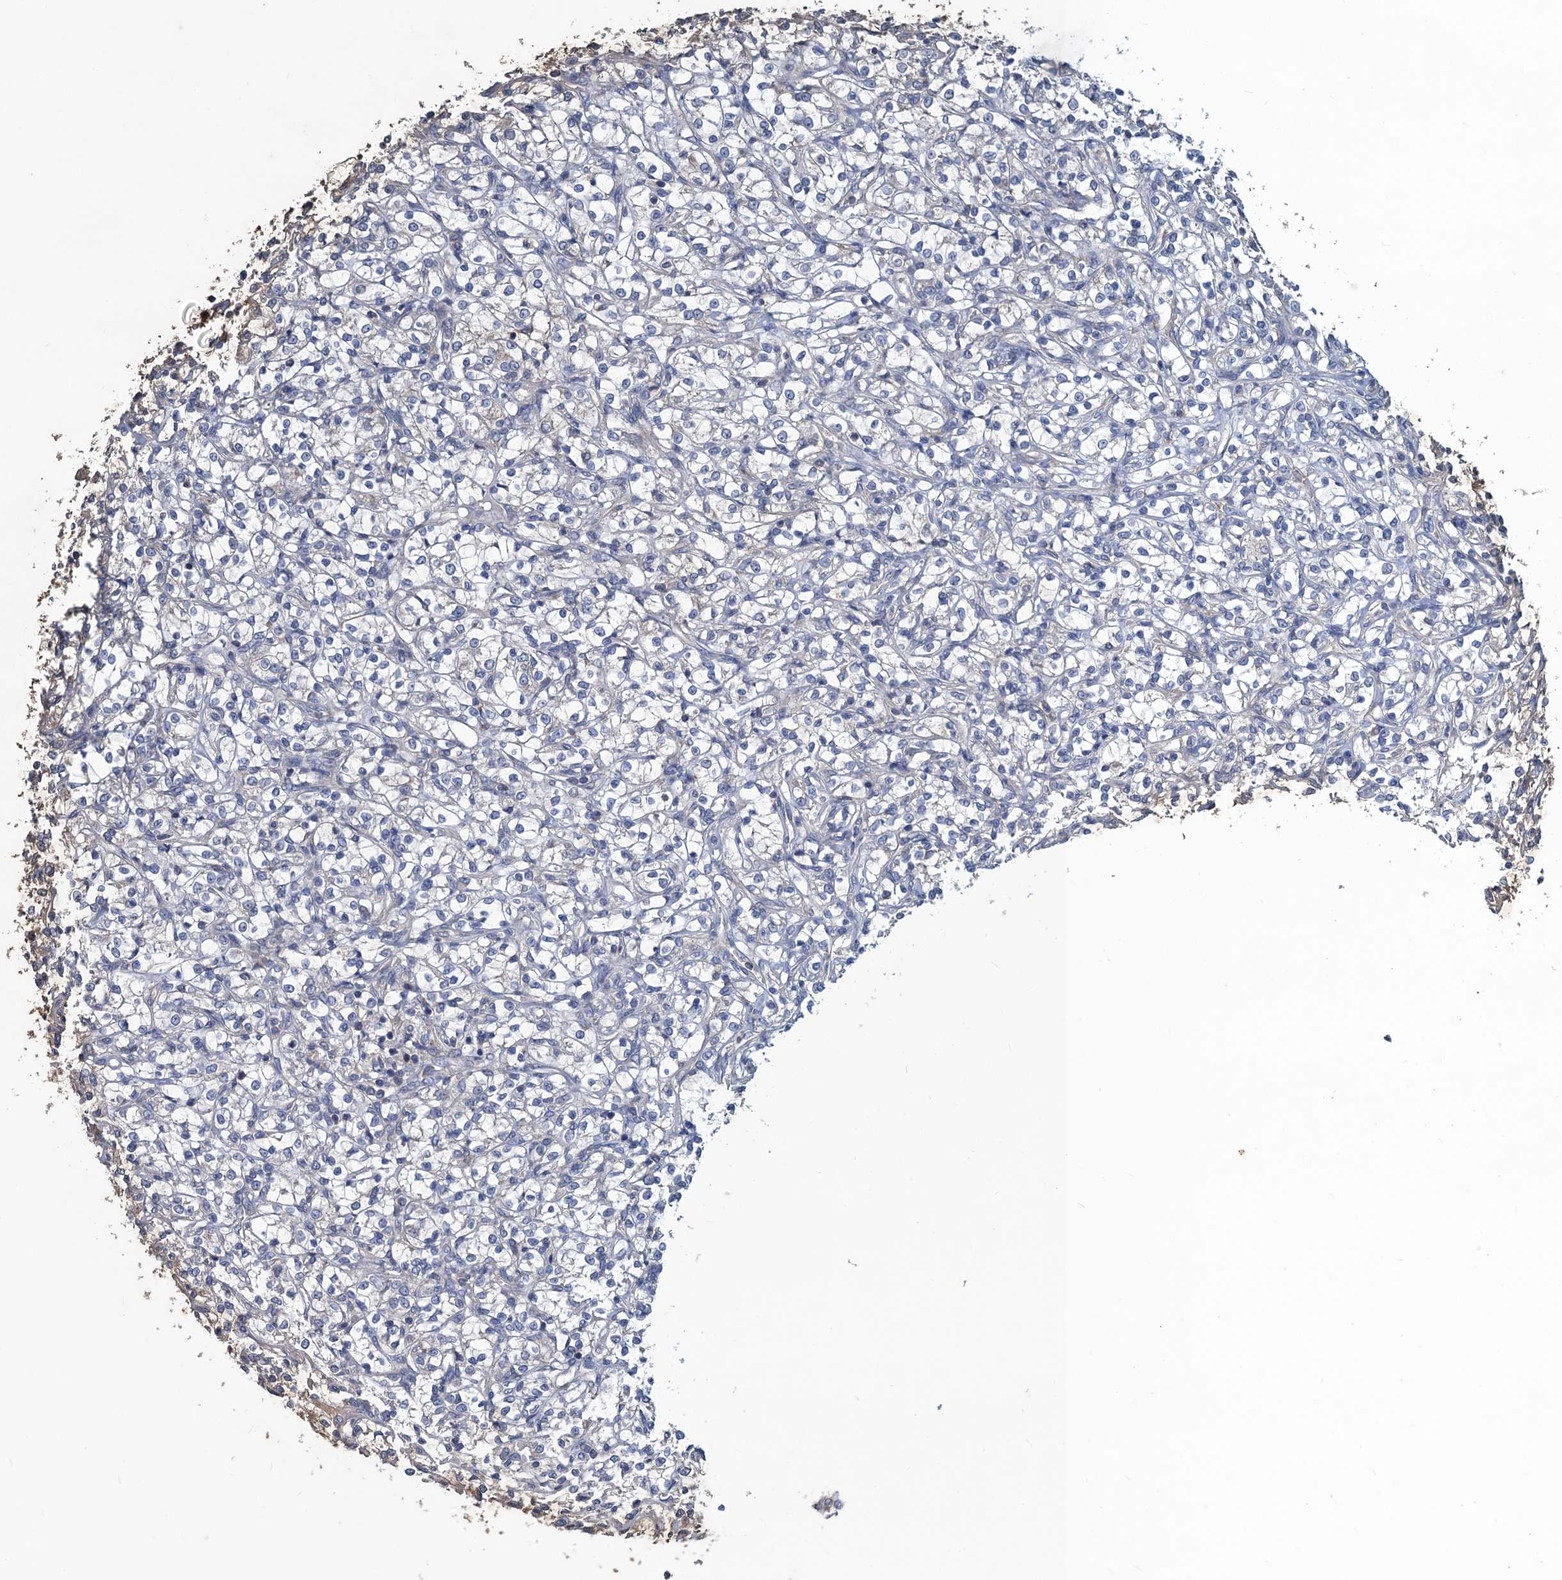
{"staining": {"intensity": "negative", "quantity": "none", "location": "none"}, "tissue": "renal cancer", "cell_type": "Tumor cells", "image_type": "cancer", "snomed": [{"axis": "morphology", "description": "Adenocarcinoma, NOS"}, {"axis": "topography", "description": "Kidney"}], "caption": "Protein analysis of renal cancer (adenocarcinoma) reveals no significant positivity in tumor cells. (Brightfield microscopy of DAB immunohistochemistry at high magnification).", "gene": "SNAP29", "patient": {"sex": "female", "age": 69}}